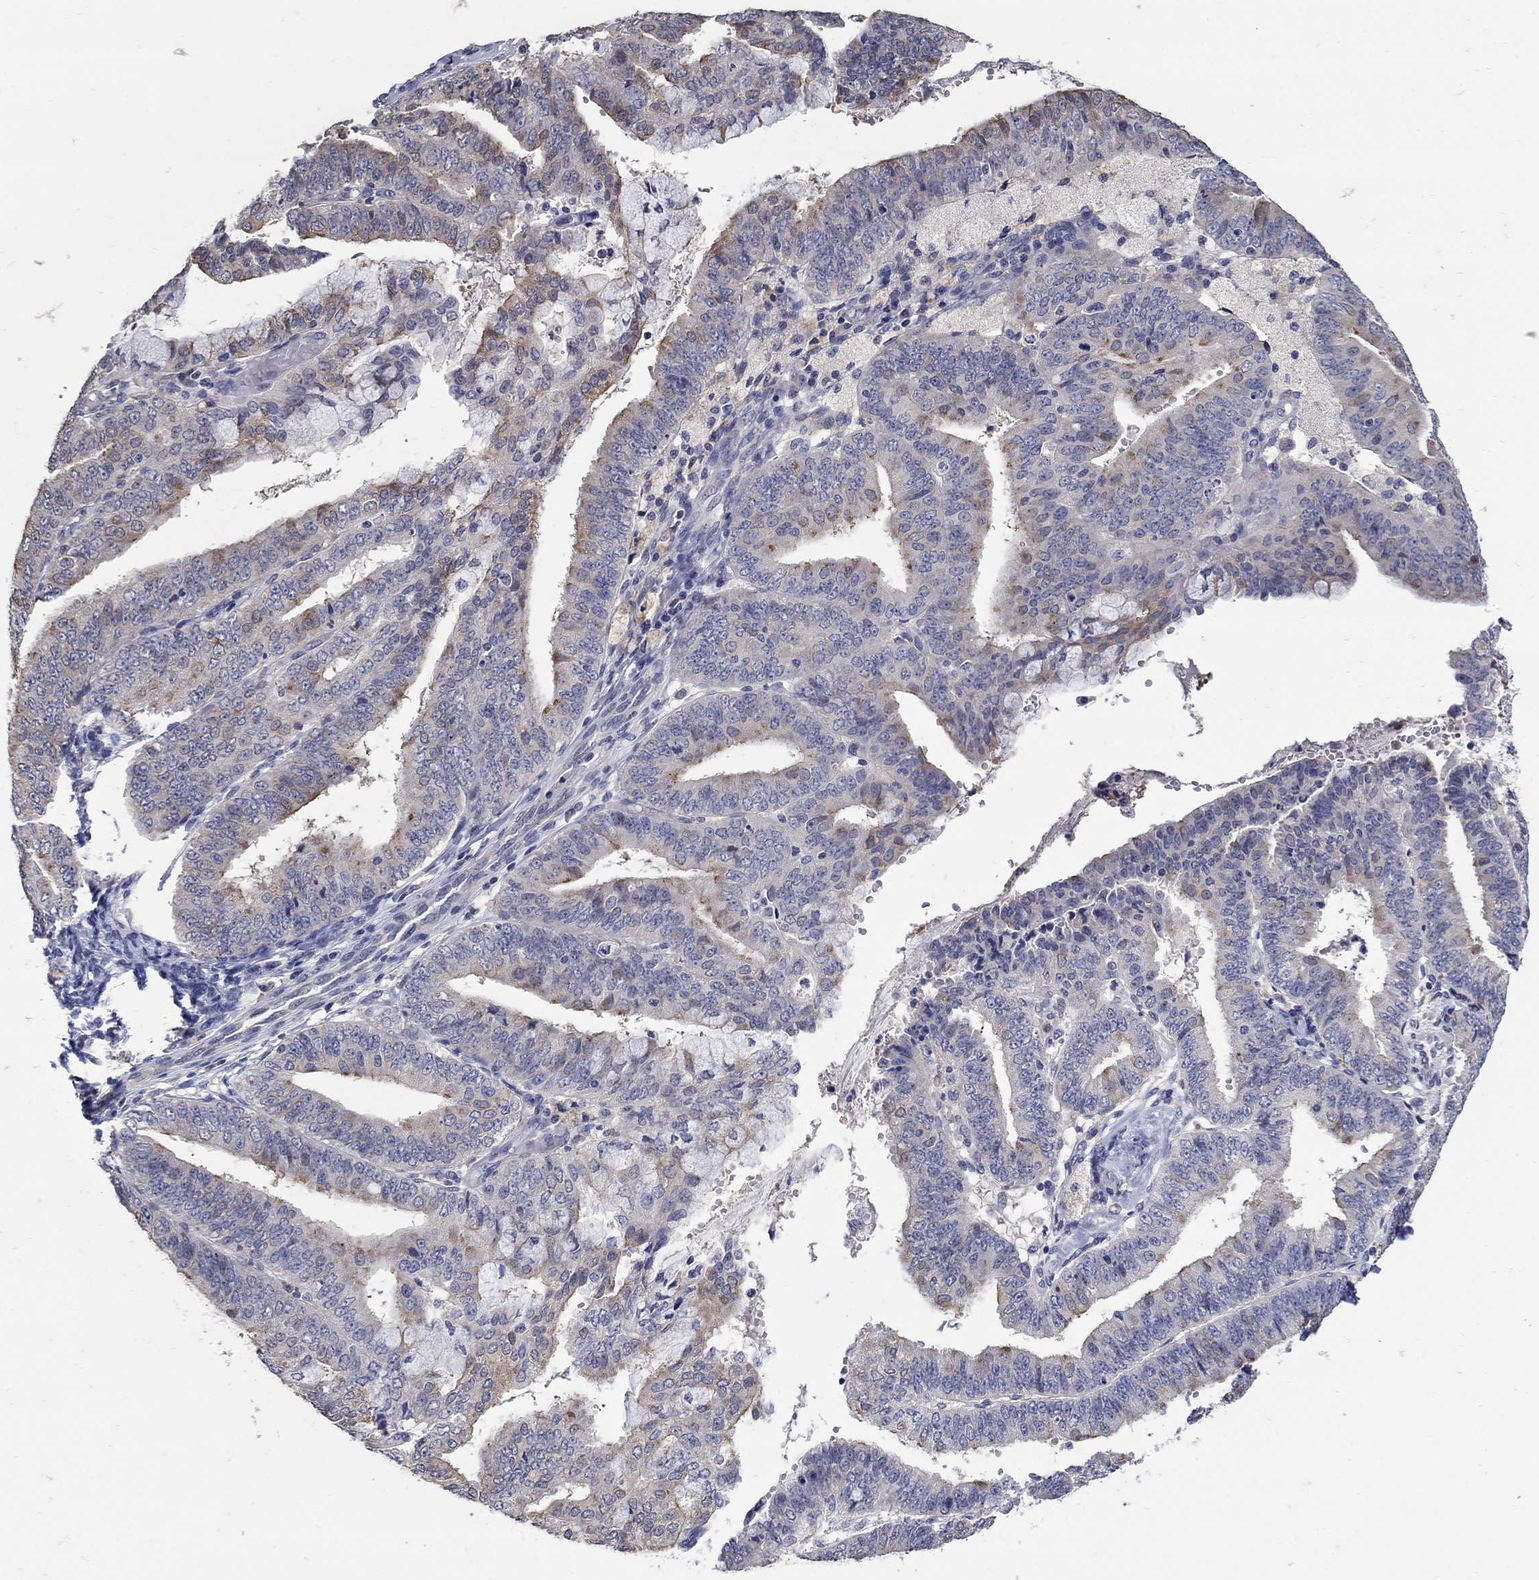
{"staining": {"intensity": "moderate", "quantity": "<25%", "location": "cytoplasmic/membranous"}, "tissue": "endometrial cancer", "cell_type": "Tumor cells", "image_type": "cancer", "snomed": [{"axis": "morphology", "description": "Adenocarcinoma, NOS"}, {"axis": "topography", "description": "Endometrium"}], "caption": "High-power microscopy captured an immunohistochemistry histopathology image of adenocarcinoma (endometrial), revealing moderate cytoplasmic/membranous positivity in about <25% of tumor cells. (DAB IHC, brown staining for protein, blue staining for nuclei).", "gene": "CETN1", "patient": {"sex": "female", "age": 63}}